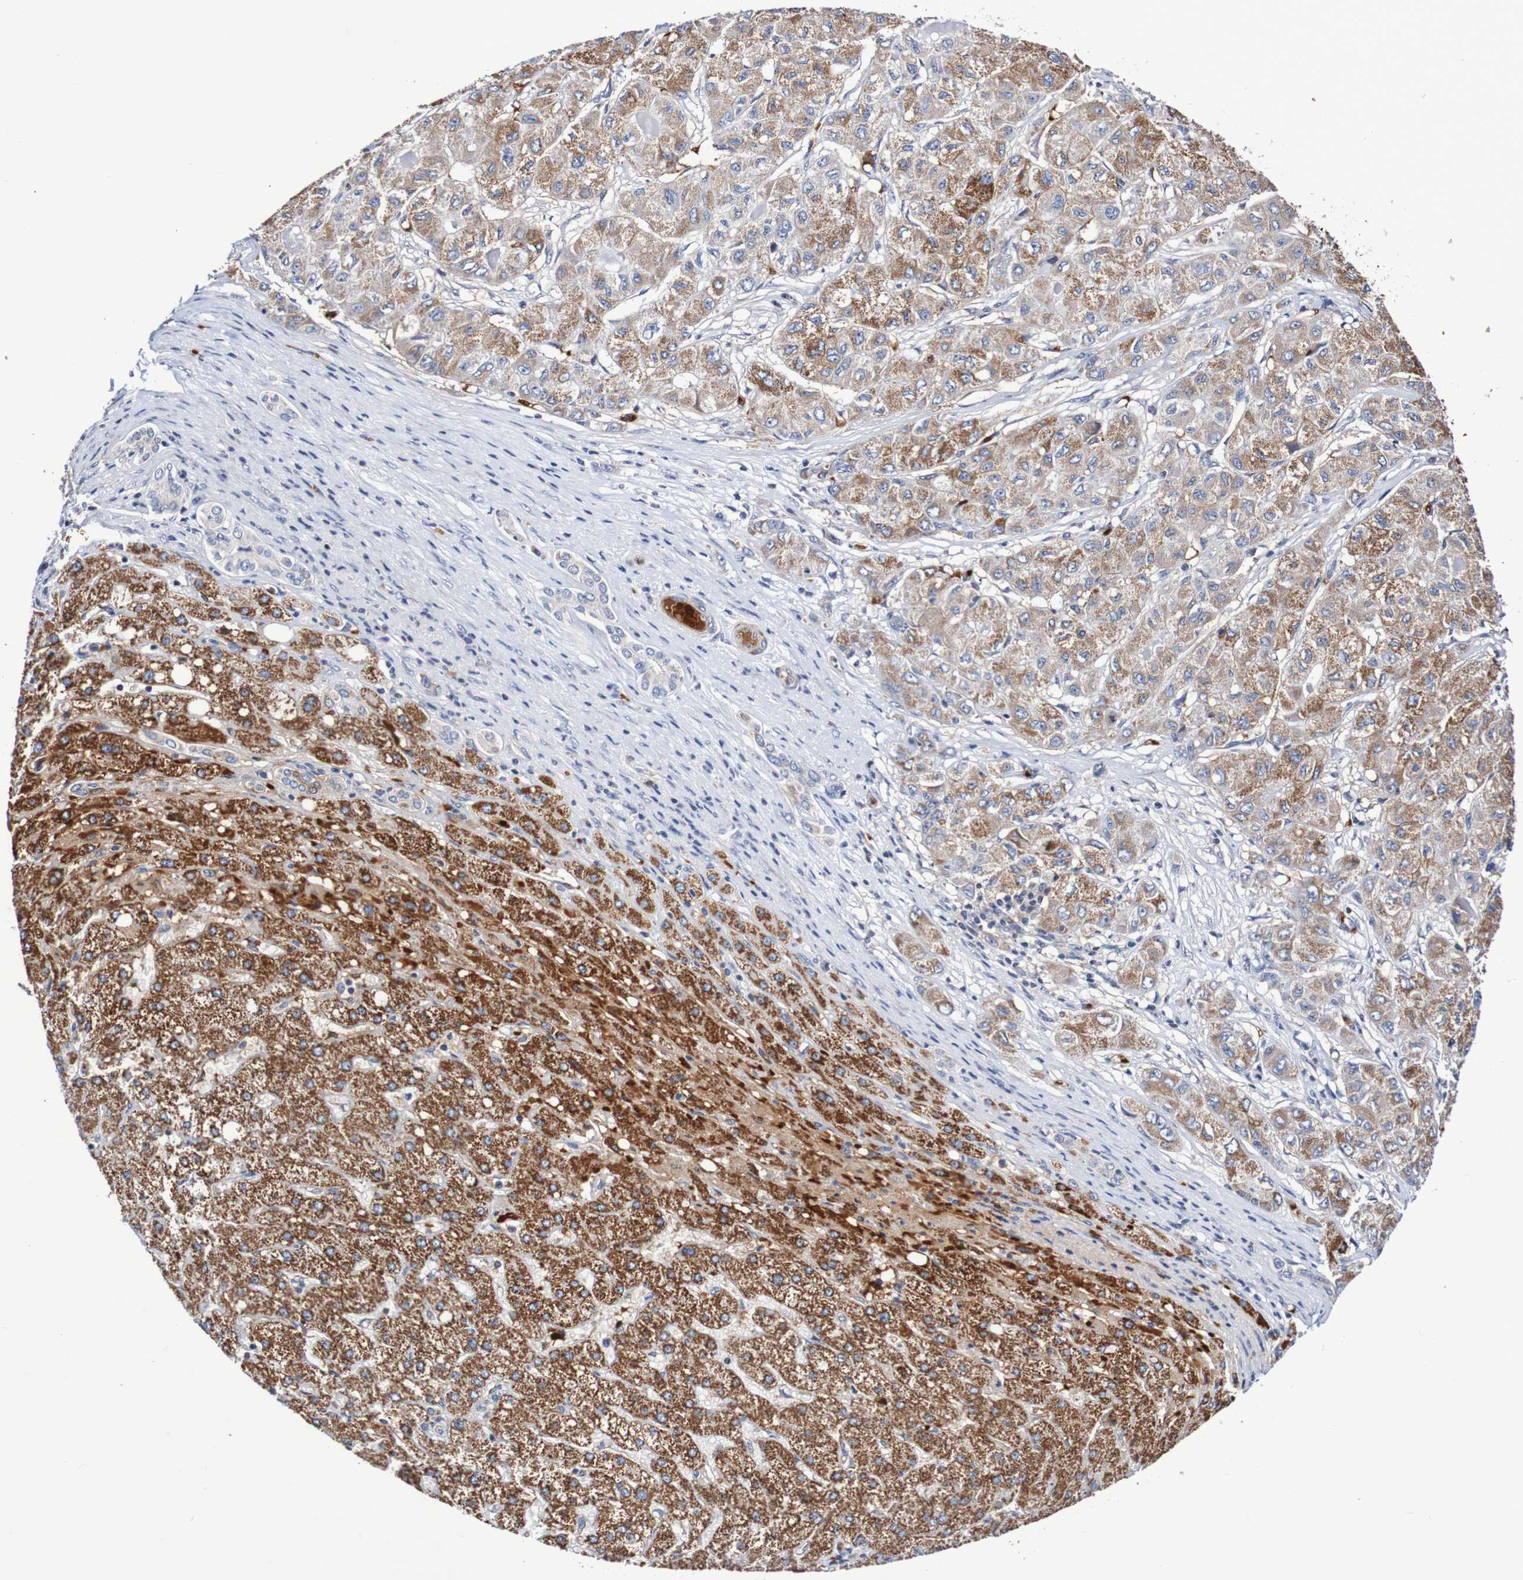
{"staining": {"intensity": "moderate", "quantity": ">75%", "location": "cytoplasmic/membranous"}, "tissue": "liver cancer", "cell_type": "Tumor cells", "image_type": "cancer", "snomed": [{"axis": "morphology", "description": "Carcinoma, Hepatocellular, NOS"}, {"axis": "topography", "description": "Liver"}], "caption": "A micrograph showing moderate cytoplasmic/membranous positivity in about >75% of tumor cells in liver cancer, as visualized by brown immunohistochemical staining.", "gene": "WNT4", "patient": {"sex": "male", "age": 80}}